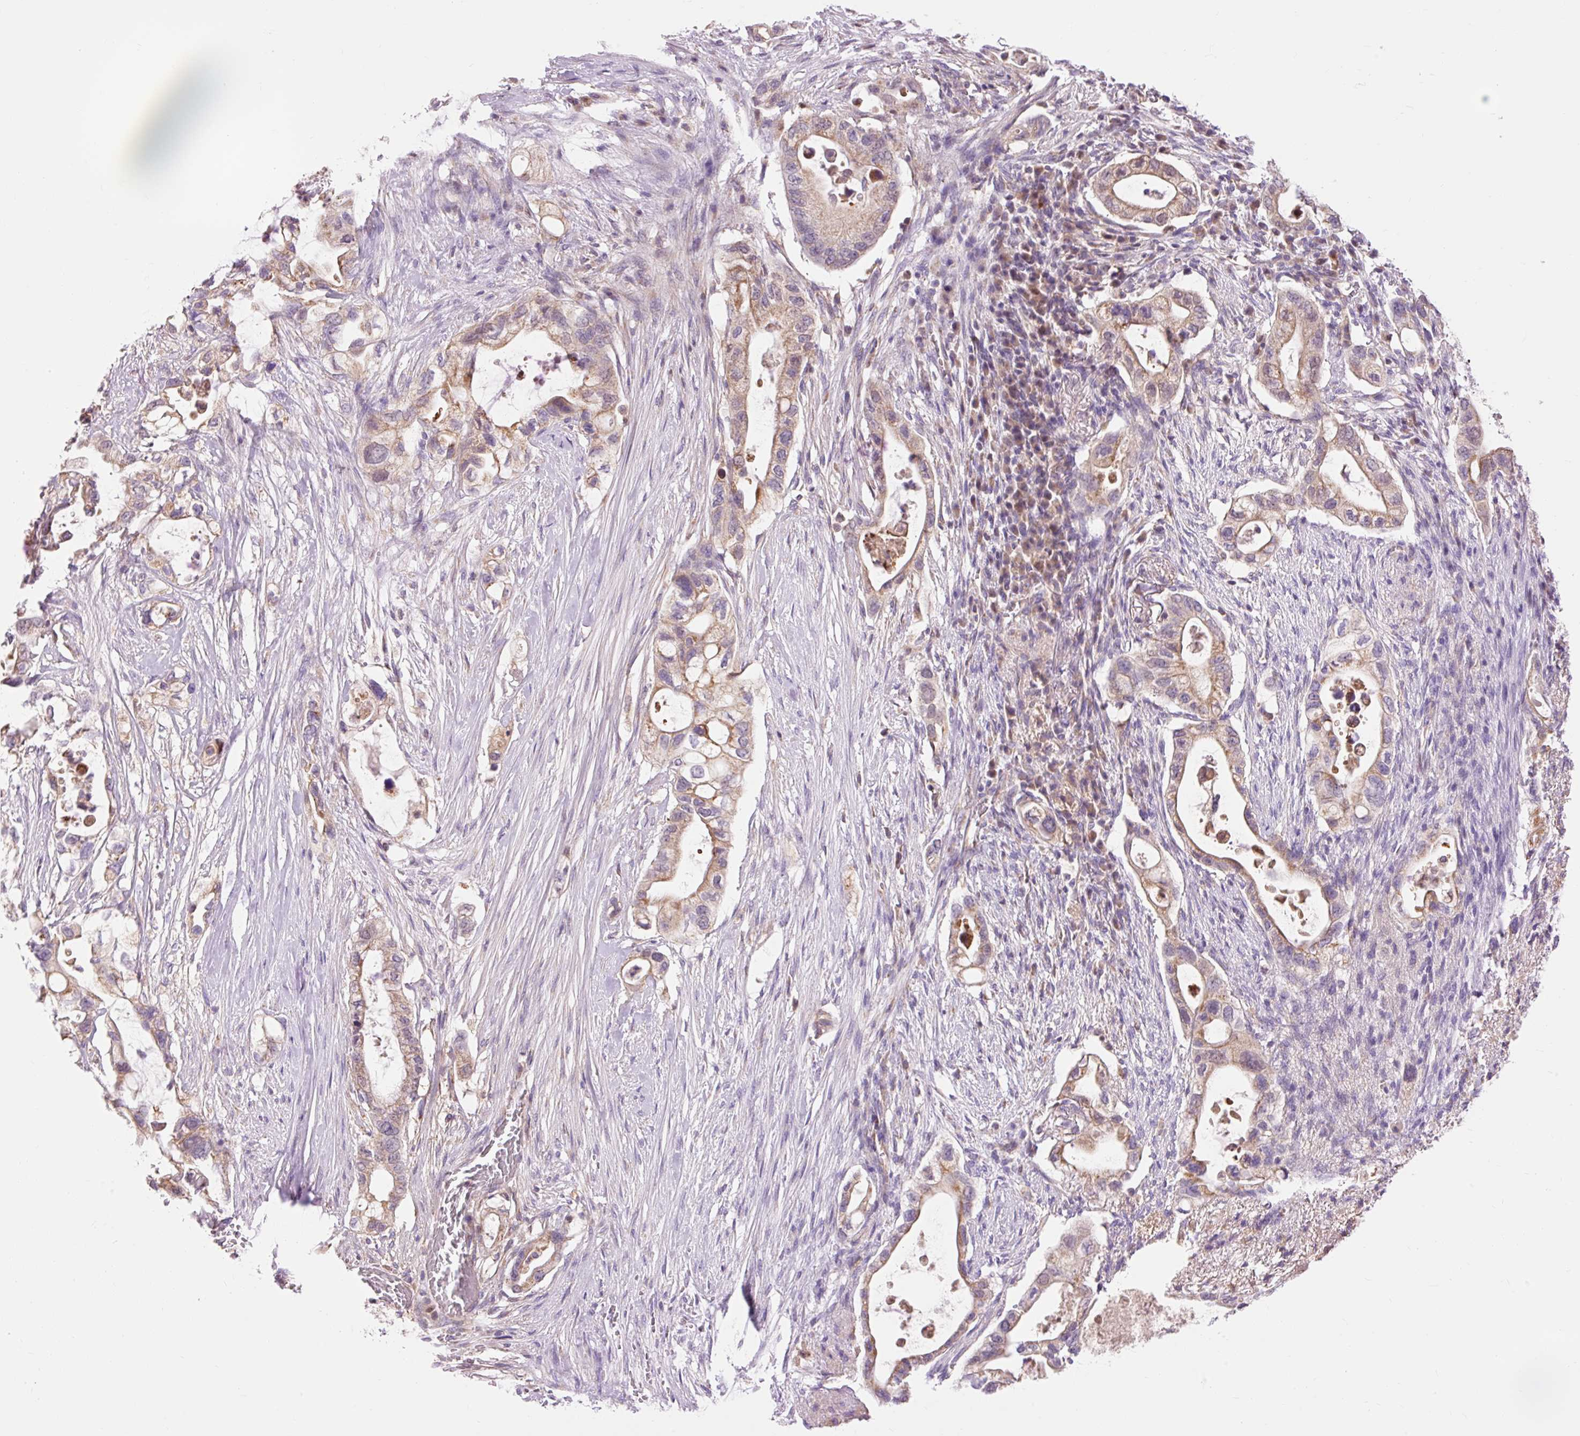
{"staining": {"intensity": "moderate", "quantity": ">75%", "location": "cytoplasmic/membranous"}, "tissue": "pancreatic cancer", "cell_type": "Tumor cells", "image_type": "cancer", "snomed": [{"axis": "morphology", "description": "Adenocarcinoma, NOS"}, {"axis": "topography", "description": "Pancreas"}], "caption": "Protein staining of pancreatic adenocarcinoma tissue exhibits moderate cytoplasmic/membranous staining in approximately >75% of tumor cells.", "gene": "IMMT", "patient": {"sex": "female", "age": 72}}